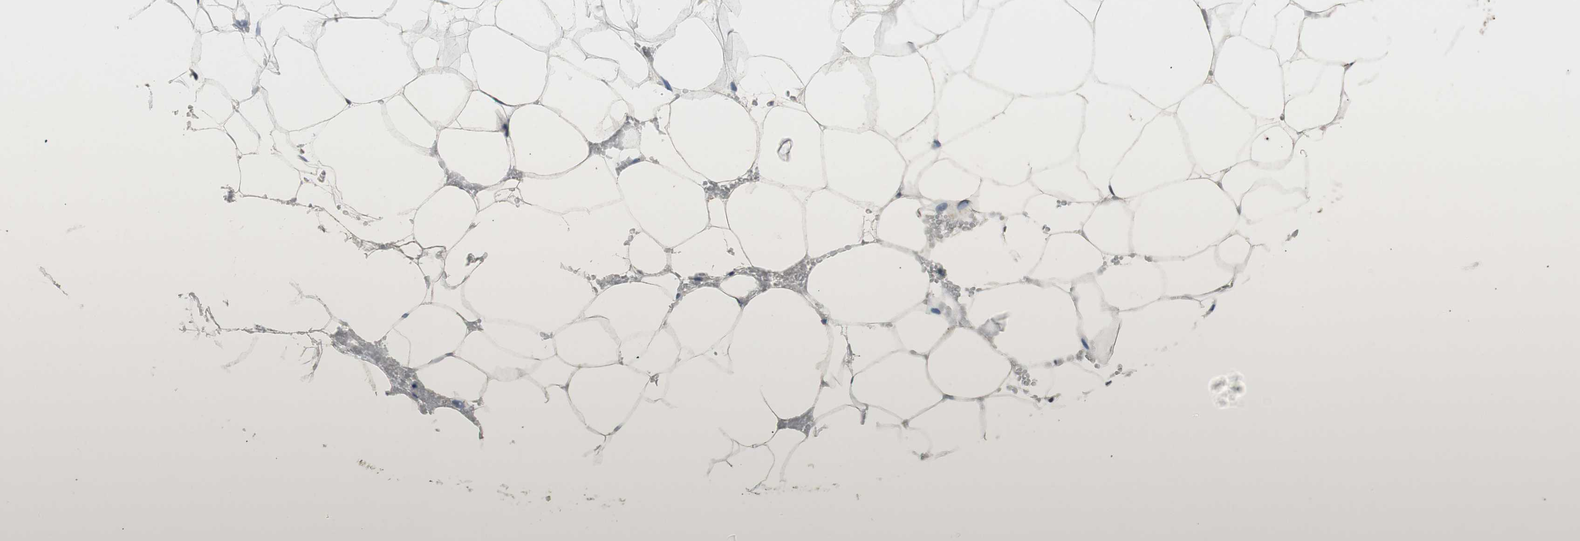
{"staining": {"intensity": "weak", "quantity": "<25%", "location": "cytoplasmic/membranous"}, "tissue": "adipose tissue", "cell_type": "Adipocytes", "image_type": "normal", "snomed": [{"axis": "morphology", "description": "Normal tissue, NOS"}, {"axis": "topography", "description": "Breast"}, {"axis": "topography", "description": "Adipose tissue"}], "caption": "High power microscopy micrograph of an IHC image of normal adipose tissue, revealing no significant positivity in adipocytes. Brightfield microscopy of immunohistochemistry stained with DAB (brown) and hematoxylin (blue), captured at high magnification.", "gene": "ALPL", "patient": {"sex": "female", "age": 25}}